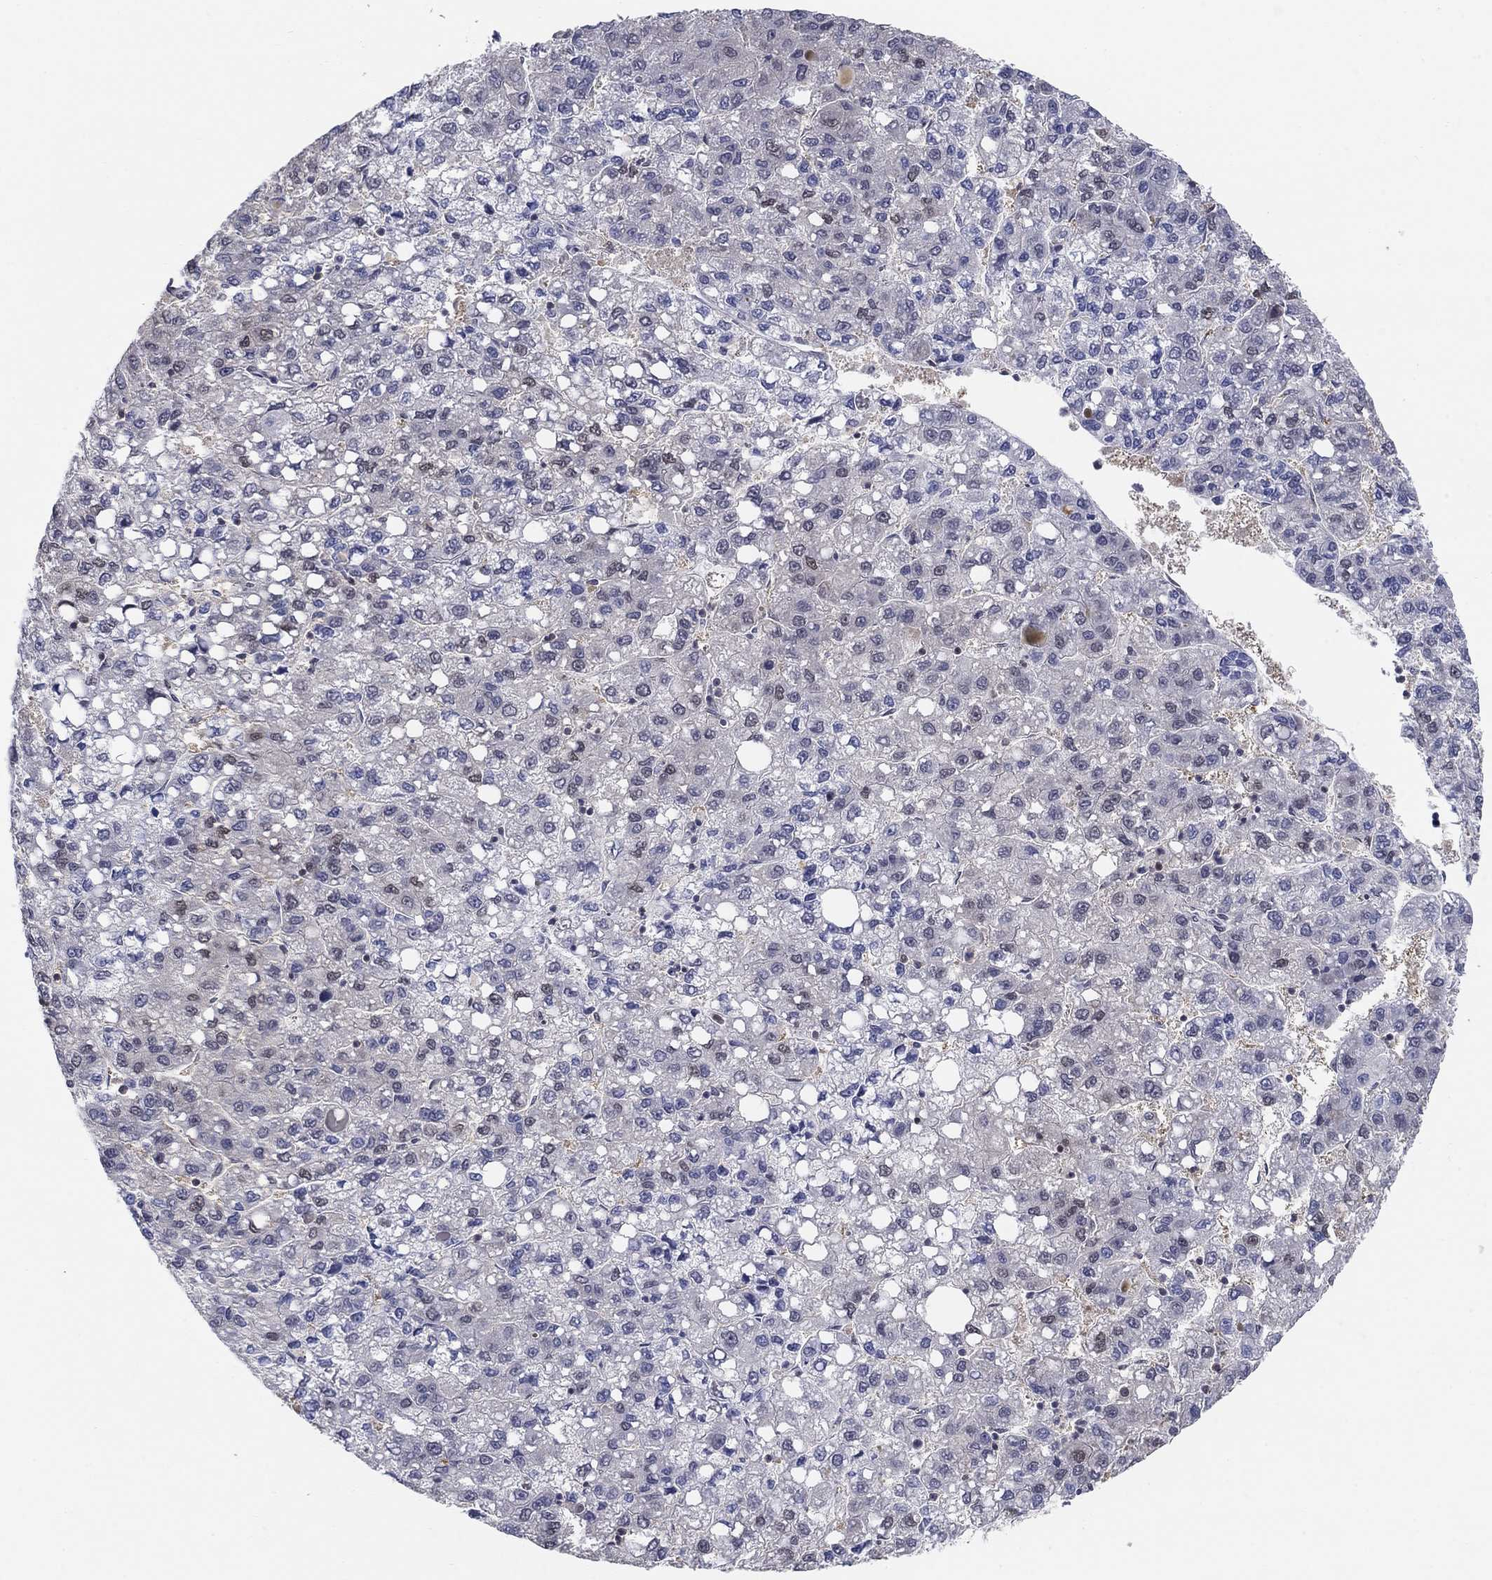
{"staining": {"intensity": "weak", "quantity": "<25%", "location": "nuclear"}, "tissue": "liver cancer", "cell_type": "Tumor cells", "image_type": "cancer", "snomed": [{"axis": "morphology", "description": "Carcinoma, Hepatocellular, NOS"}, {"axis": "topography", "description": "Liver"}], "caption": "This is an IHC image of human liver cancer (hepatocellular carcinoma). There is no expression in tumor cells.", "gene": "CENPE", "patient": {"sex": "female", "age": 82}}